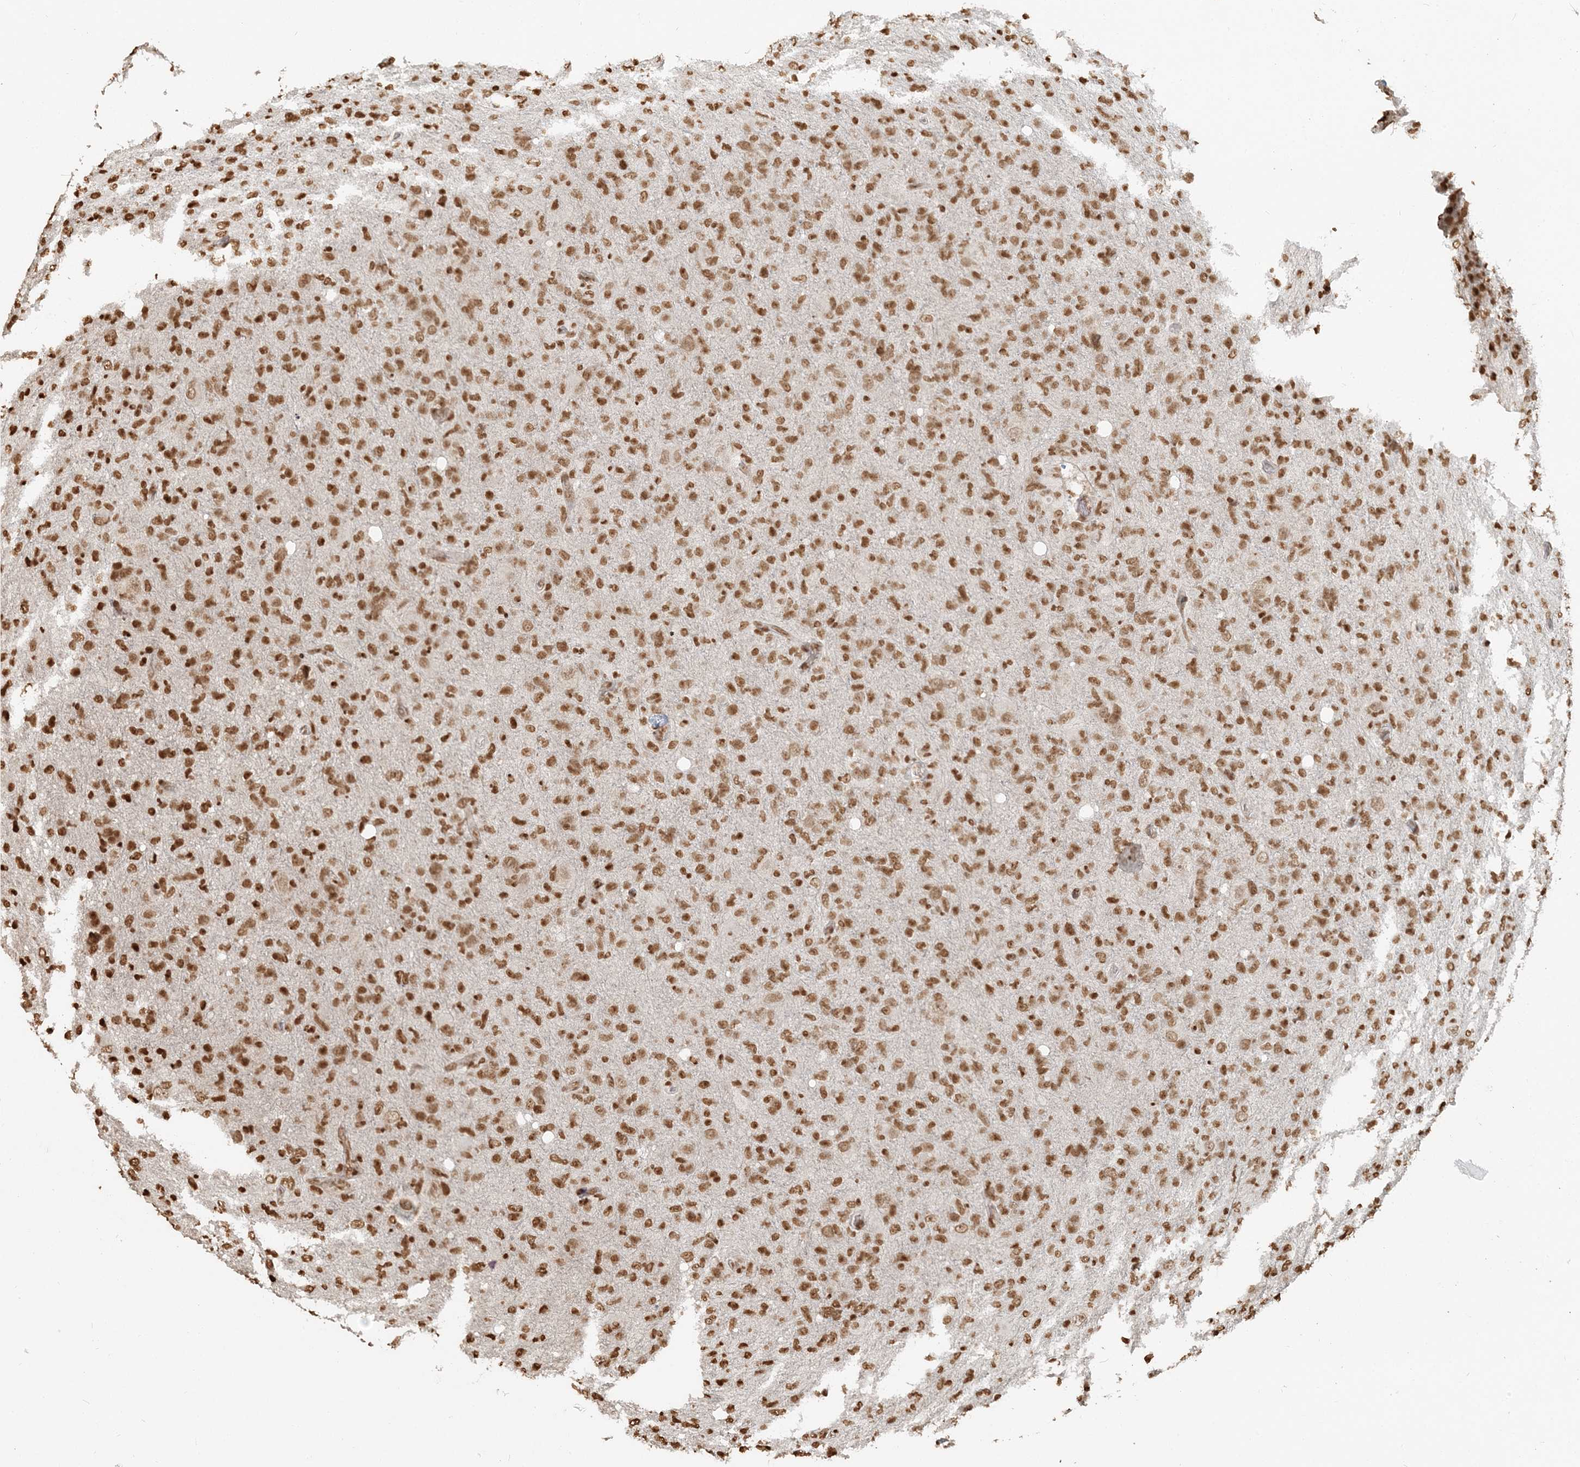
{"staining": {"intensity": "moderate", "quantity": ">75%", "location": "nuclear"}, "tissue": "glioma", "cell_type": "Tumor cells", "image_type": "cancer", "snomed": [{"axis": "morphology", "description": "Glioma, malignant, High grade"}, {"axis": "topography", "description": "Brain"}], "caption": "Immunohistochemical staining of malignant glioma (high-grade) shows medium levels of moderate nuclear protein staining in about >75% of tumor cells.", "gene": "H3-3B", "patient": {"sex": "female", "age": 57}}